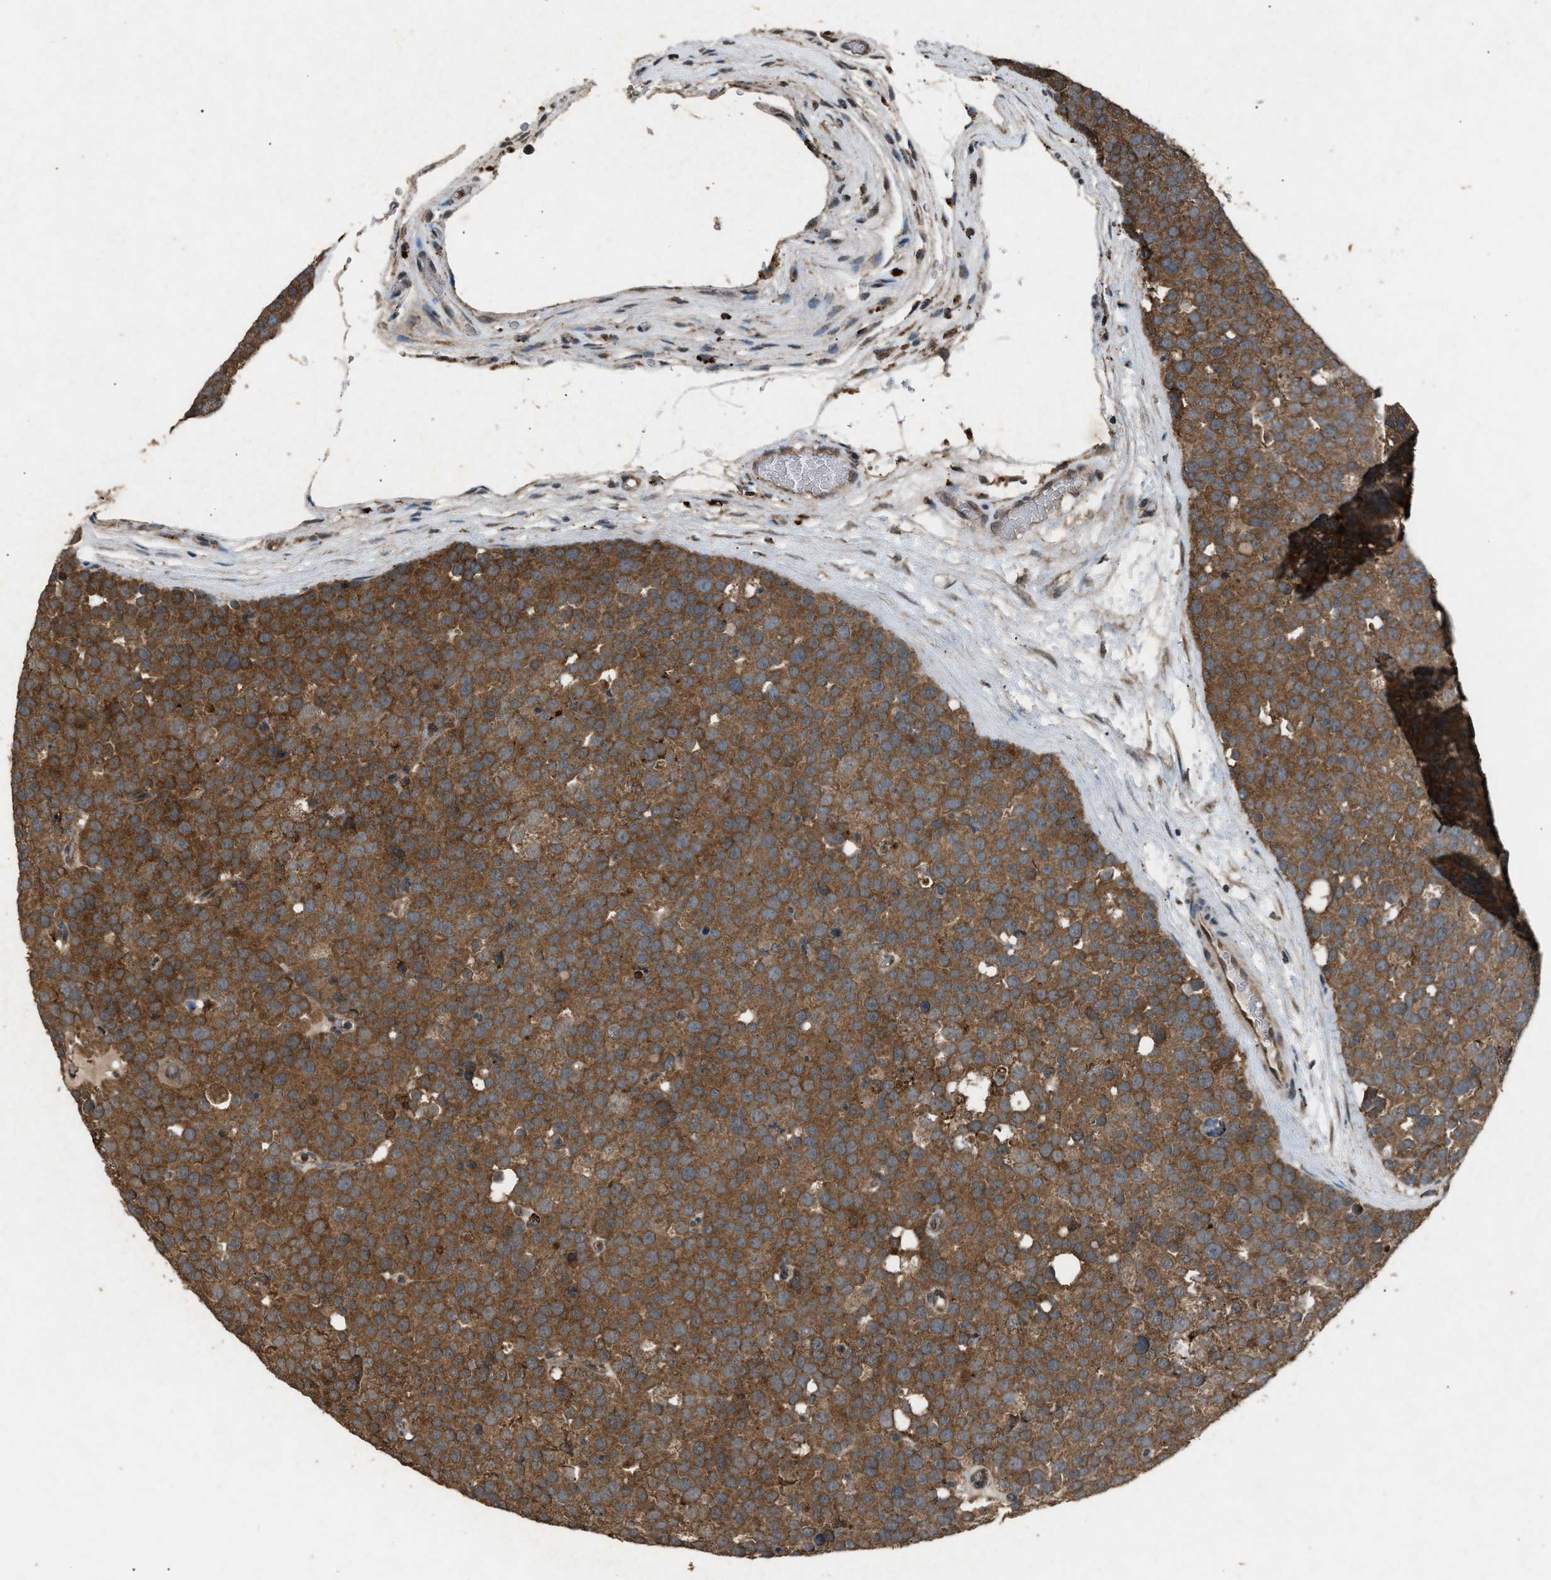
{"staining": {"intensity": "strong", "quantity": ">75%", "location": "cytoplasmic/membranous"}, "tissue": "testis cancer", "cell_type": "Tumor cells", "image_type": "cancer", "snomed": [{"axis": "morphology", "description": "Seminoma, NOS"}, {"axis": "topography", "description": "Testis"}], "caption": "Brown immunohistochemical staining in human testis cancer demonstrates strong cytoplasmic/membranous expression in about >75% of tumor cells.", "gene": "PSMD1", "patient": {"sex": "male", "age": 71}}